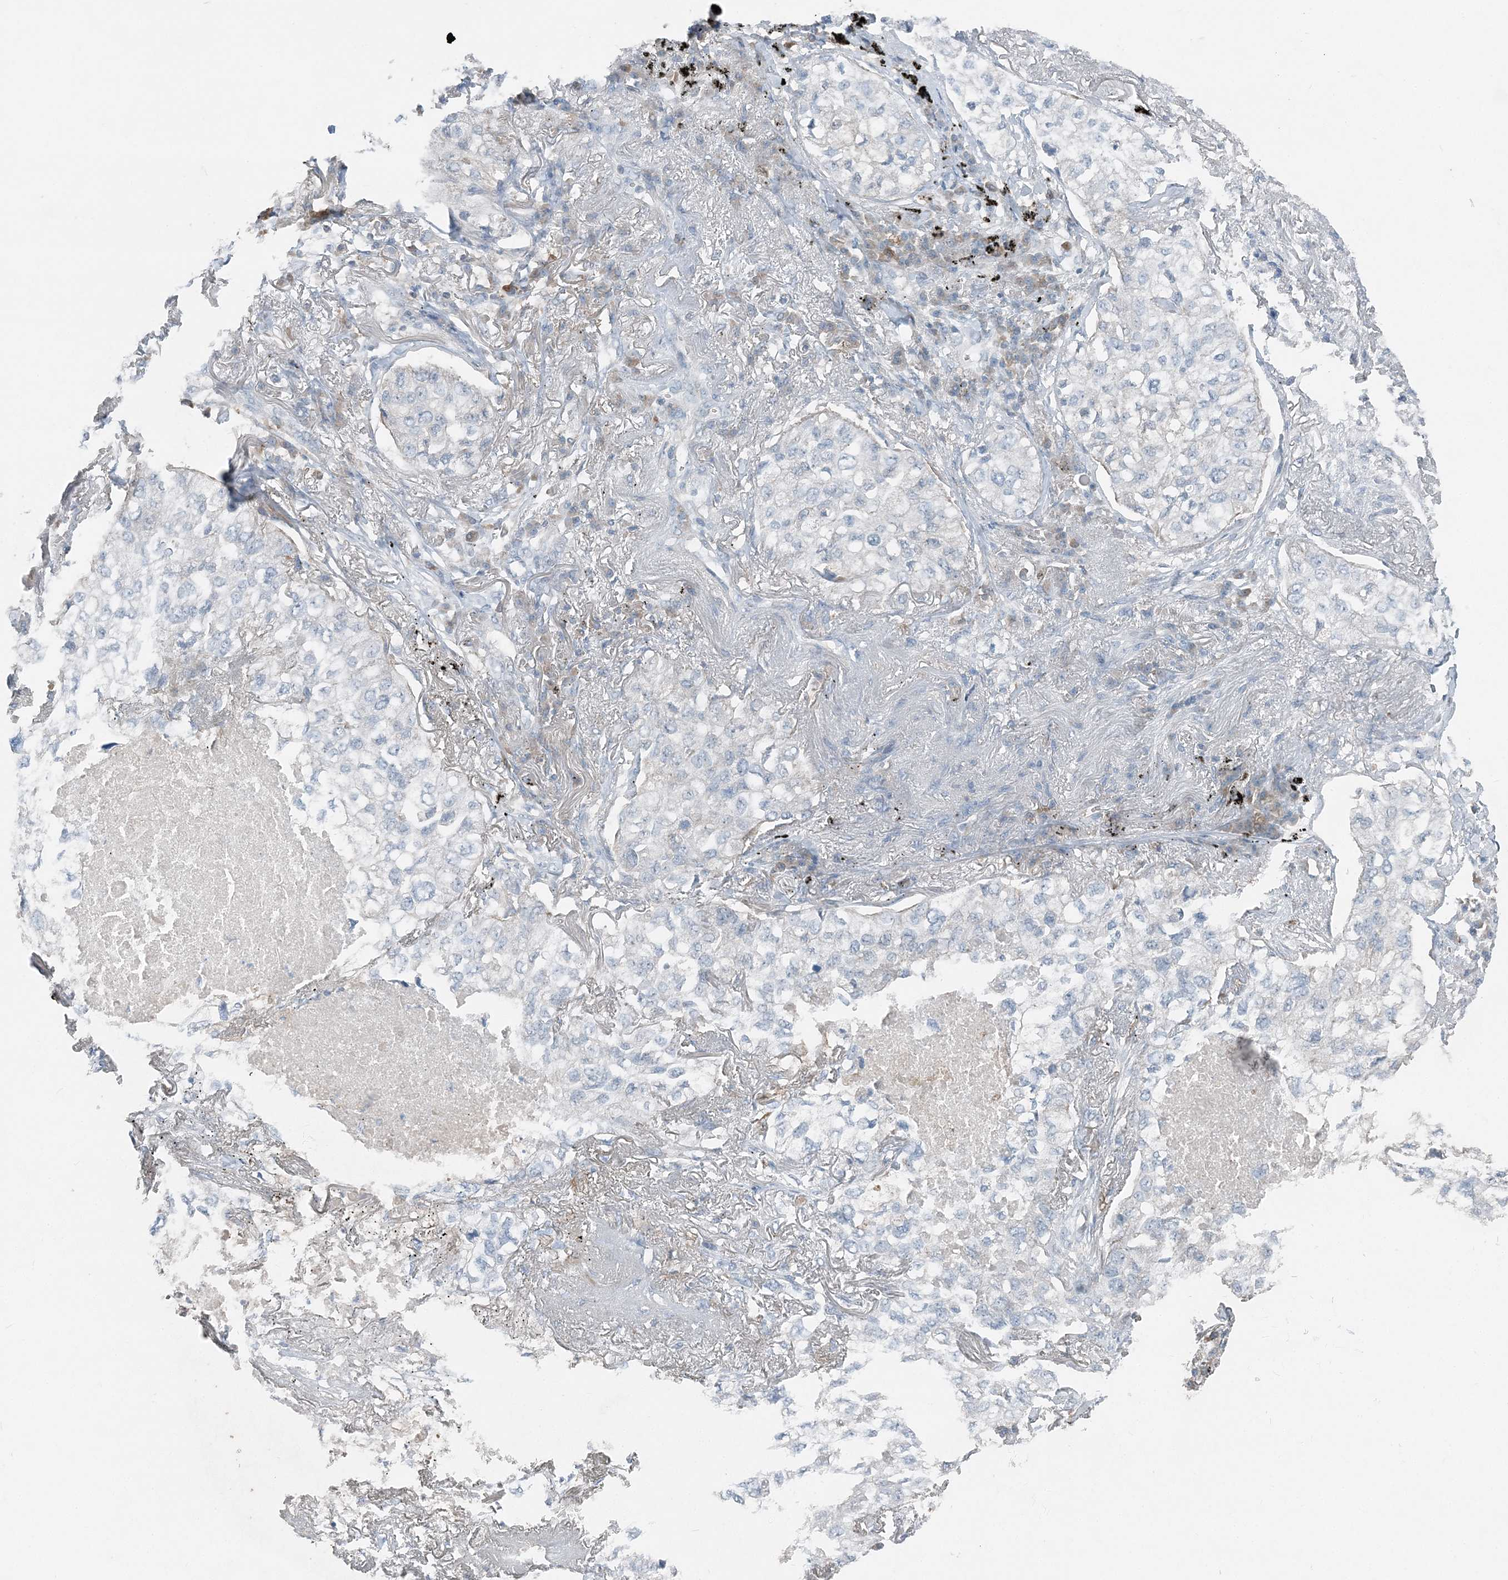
{"staining": {"intensity": "negative", "quantity": "none", "location": "none"}, "tissue": "lung cancer", "cell_type": "Tumor cells", "image_type": "cancer", "snomed": [{"axis": "morphology", "description": "Adenocarcinoma, NOS"}, {"axis": "topography", "description": "Lung"}], "caption": "The photomicrograph displays no significant positivity in tumor cells of adenocarcinoma (lung).", "gene": "ARMH1", "patient": {"sex": "male", "age": 65}}